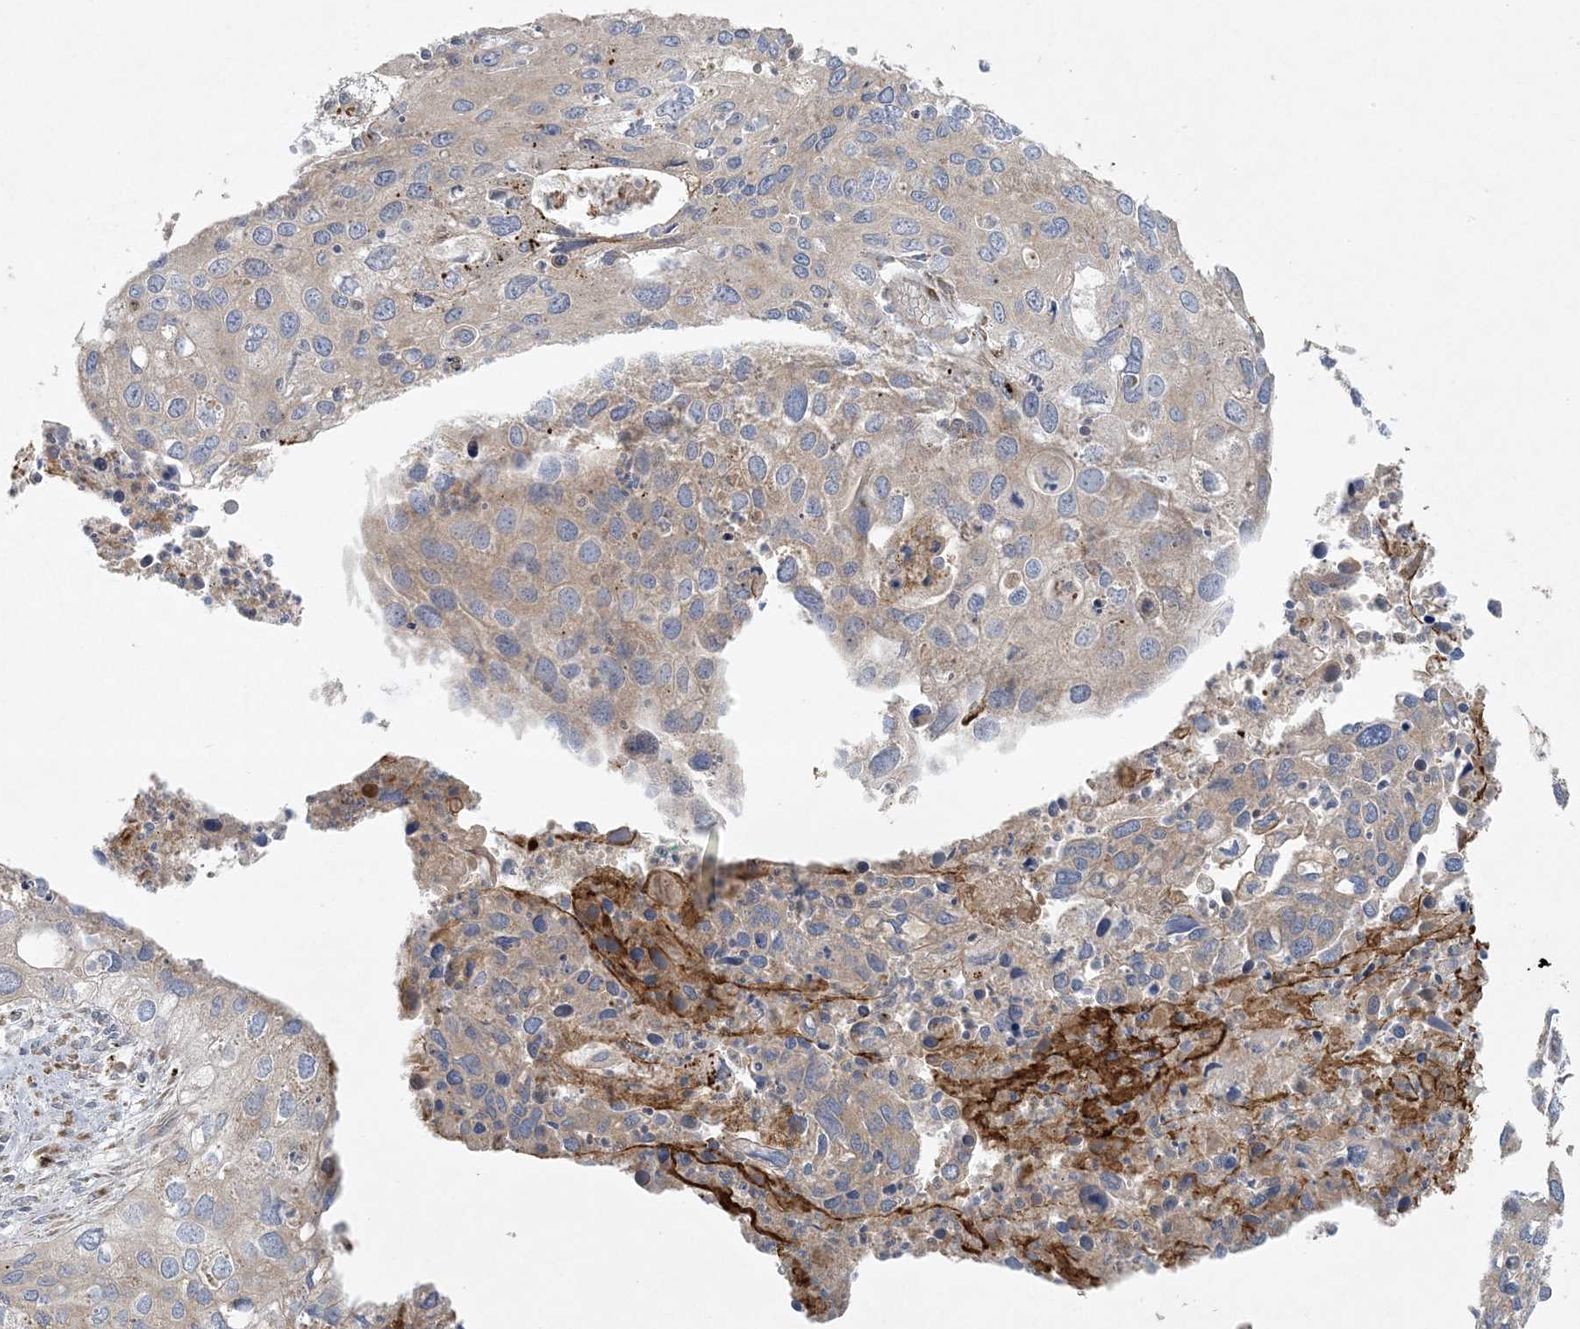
{"staining": {"intensity": "weak", "quantity": "<25%", "location": "cytoplasmic/membranous"}, "tissue": "cervical cancer", "cell_type": "Tumor cells", "image_type": "cancer", "snomed": [{"axis": "morphology", "description": "Squamous cell carcinoma, NOS"}, {"axis": "topography", "description": "Cervix"}], "caption": "Immunohistochemical staining of human cervical cancer reveals no significant staining in tumor cells.", "gene": "ZNF263", "patient": {"sex": "female", "age": 55}}